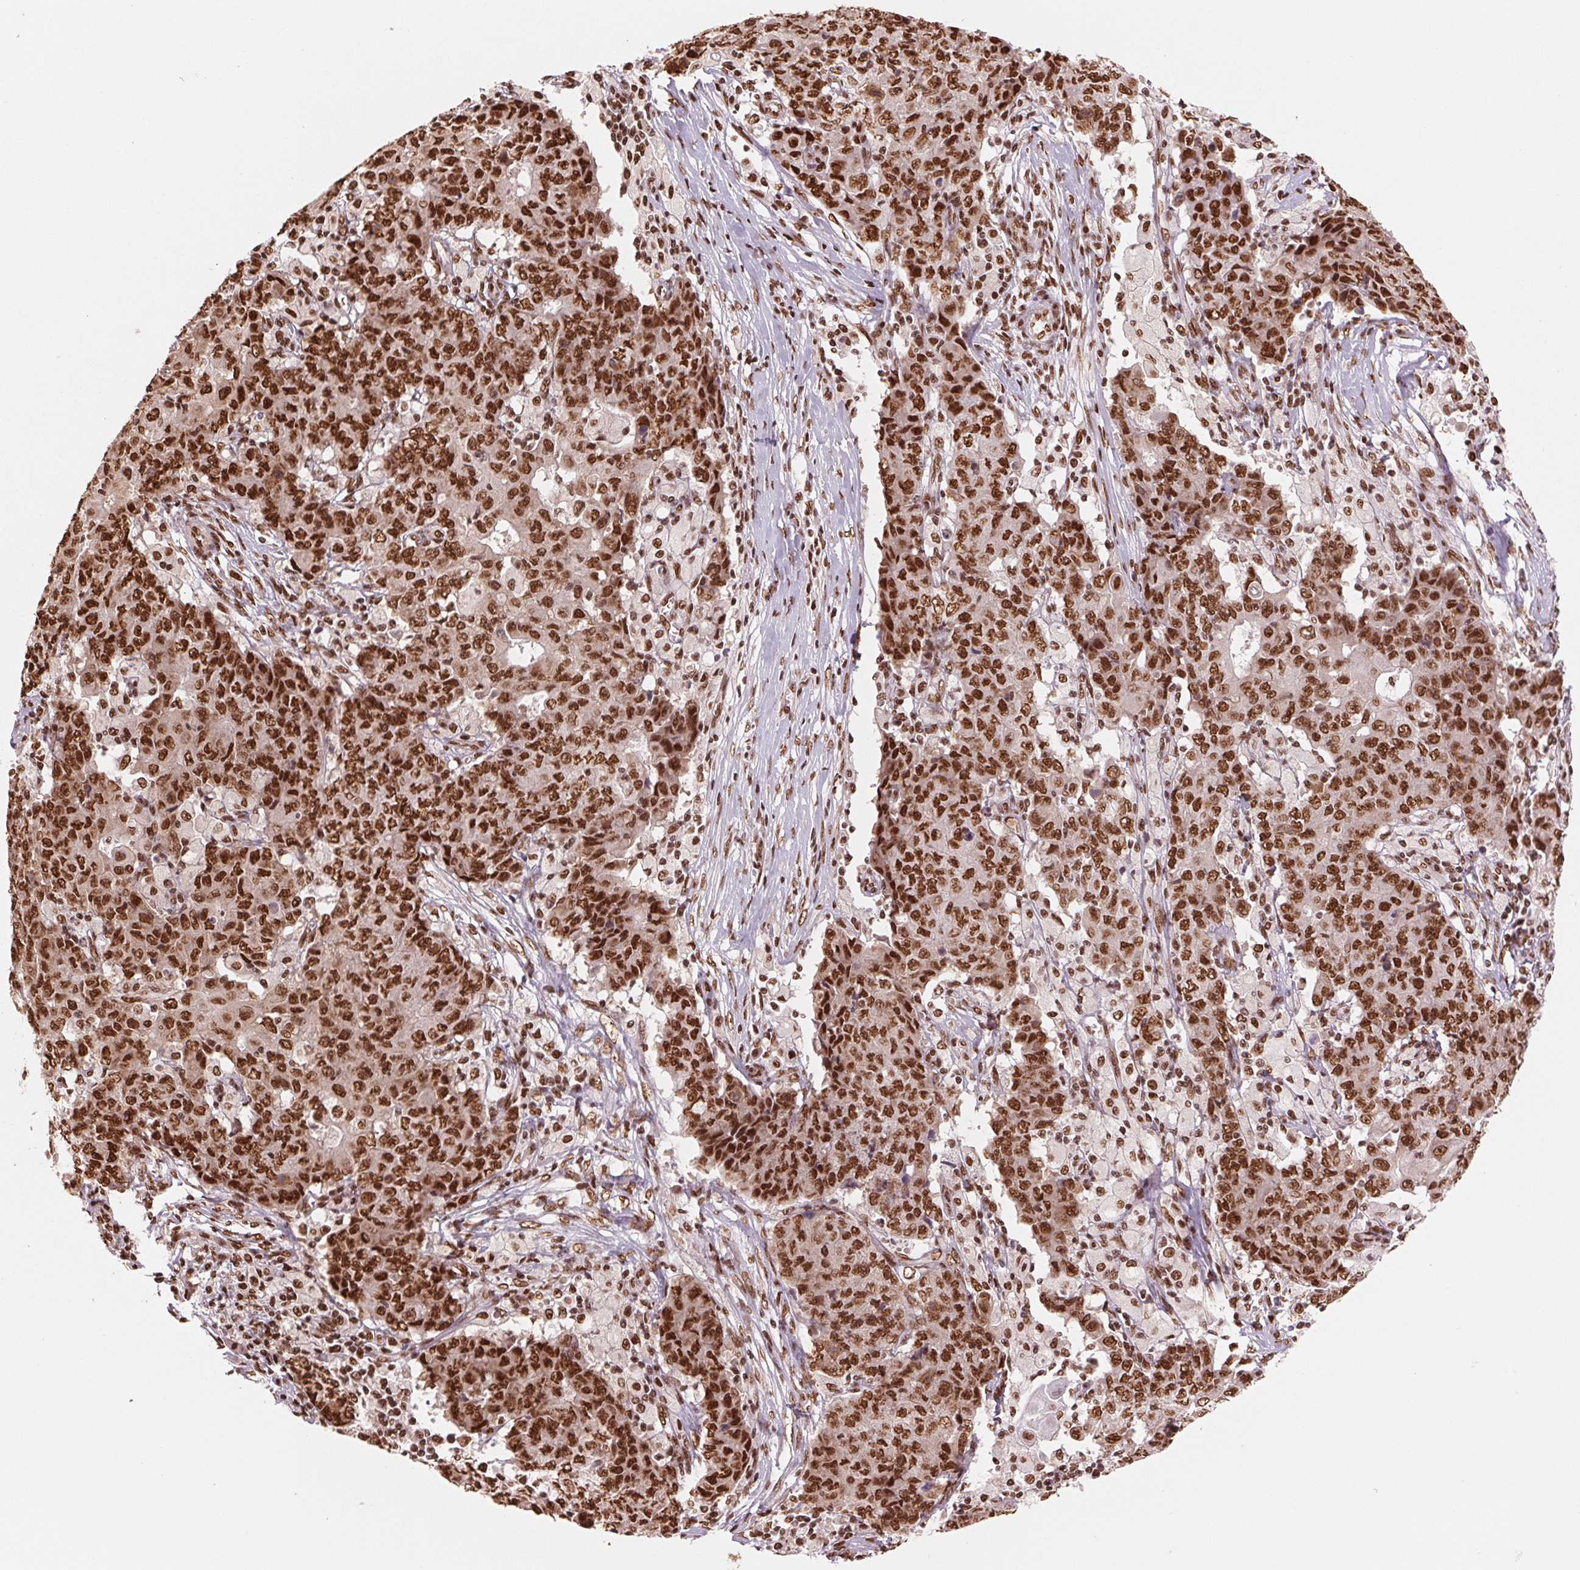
{"staining": {"intensity": "strong", "quantity": ">75%", "location": "nuclear"}, "tissue": "ovarian cancer", "cell_type": "Tumor cells", "image_type": "cancer", "snomed": [{"axis": "morphology", "description": "Carcinoma, endometroid"}, {"axis": "topography", "description": "Ovary"}], "caption": "Approximately >75% of tumor cells in human ovarian cancer reveal strong nuclear protein staining as visualized by brown immunohistochemical staining.", "gene": "TTLL9", "patient": {"sex": "female", "age": 42}}